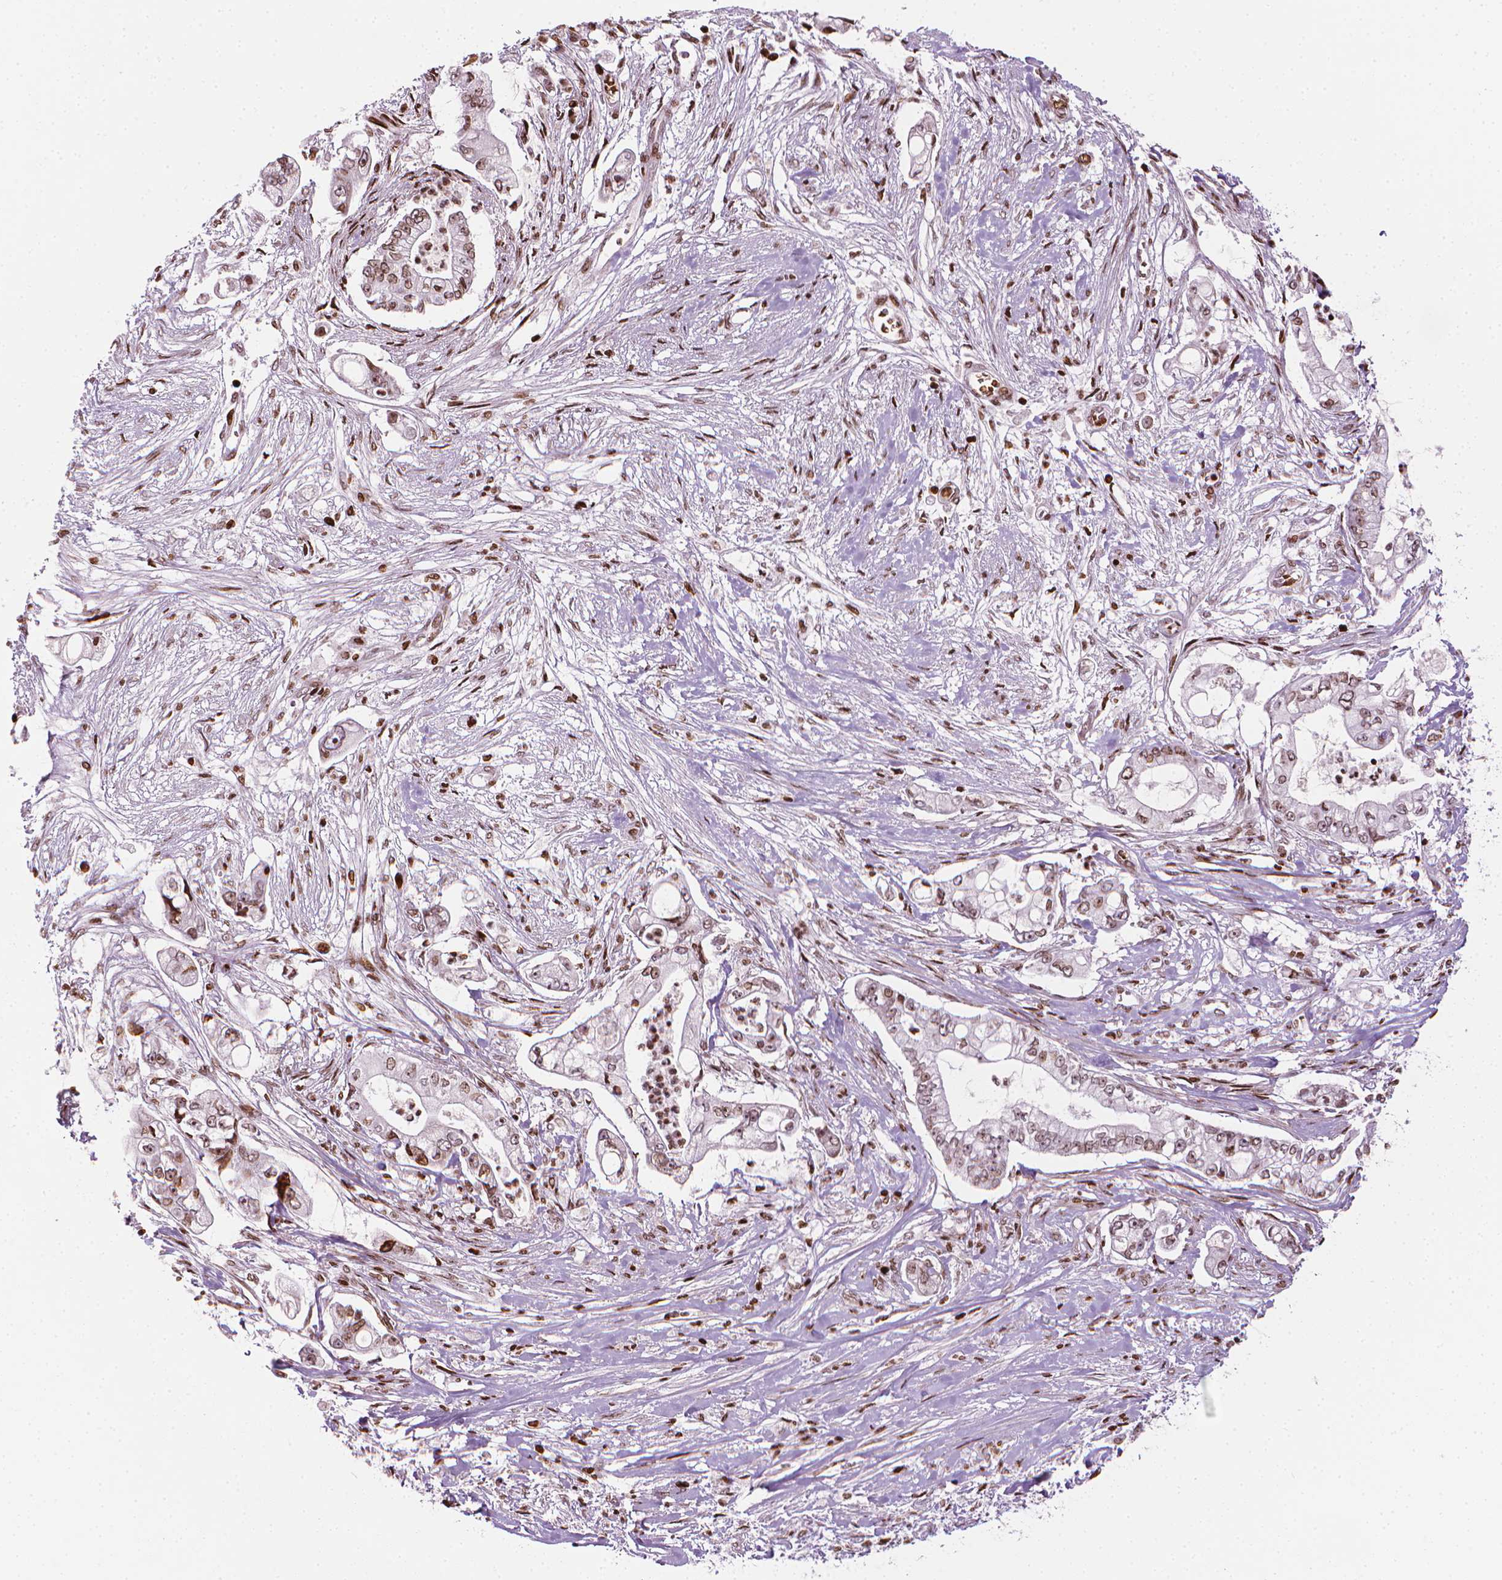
{"staining": {"intensity": "moderate", "quantity": ">75%", "location": "nuclear"}, "tissue": "pancreatic cancer", "cell_type": "Tumor cells", "image_type": "cancer", "snomed": [{"axis": "morphology", "description": "Adenocarcinoma, NOS"}, {"axis": "topography", "description": "Pancreas"}], "caption": "Protein expression by IHC exhibits moderate nuclear expression in approximately >75% of tumor cells in pancreatic adenocarcinoma.", "gene": "PIP4K2A", "patient": {"sex": "female", "age": 69}}